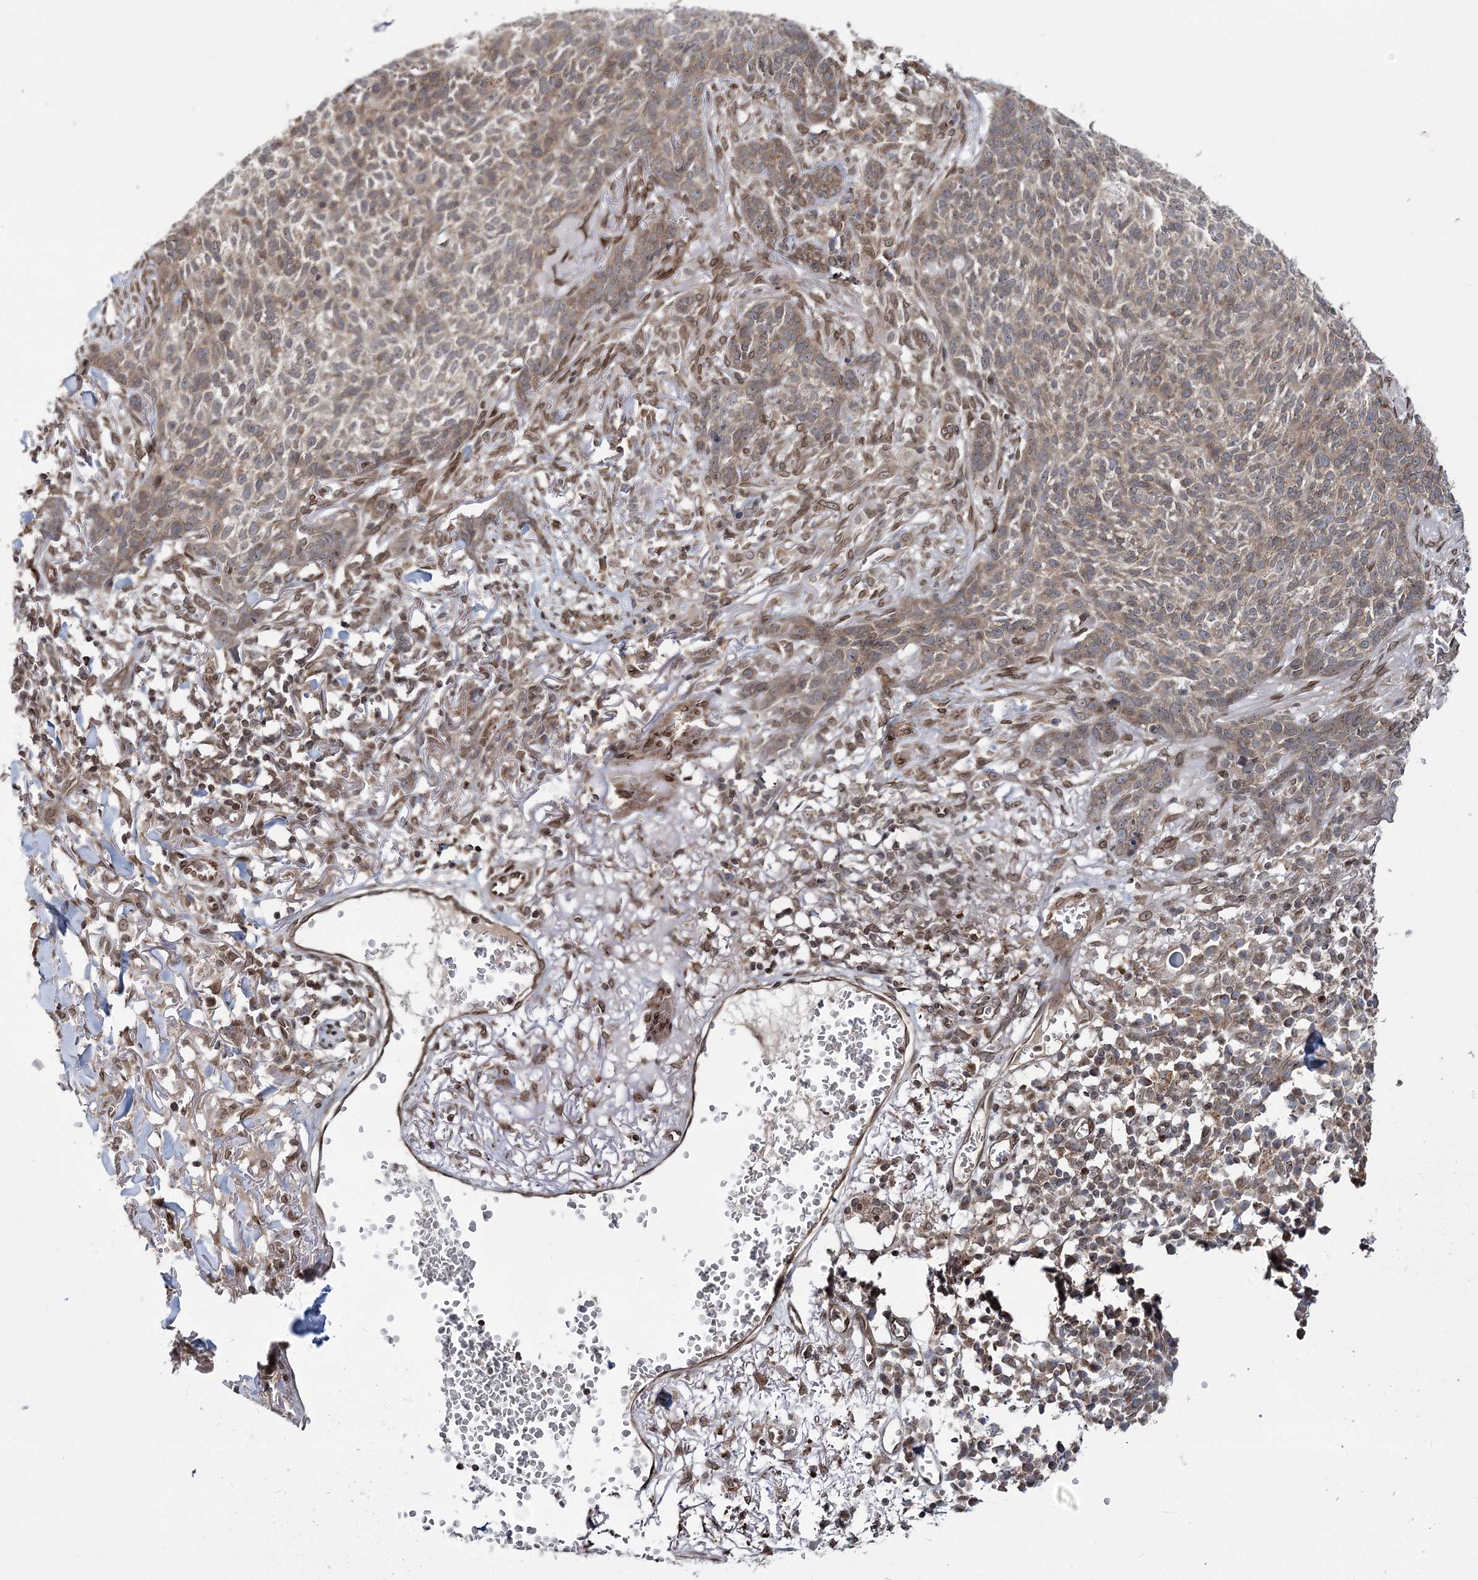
{"staining": {"intensity": "weak", "quantity": ">75%", "location": "cytoplasmic/membranous,nuclear"}, "tissue": "skin cancer", "cell_type": "Tumor cells", "image_type": "cancer", "snomed": [{"axis": "morphology", "description": "Basal cell carcinoma"}, {"axis": "topography", "description": "Skin"}], "caption": "This is an image of immunohistochemistry (IHC) staining of skin cancer (basal cell carcinoma), which shows weak positivity in the cytoplasmic/membranous and nuclear of tumor cells.", "gene": "DNAJC27", "patient": {"sex": "male", "age": 85}}